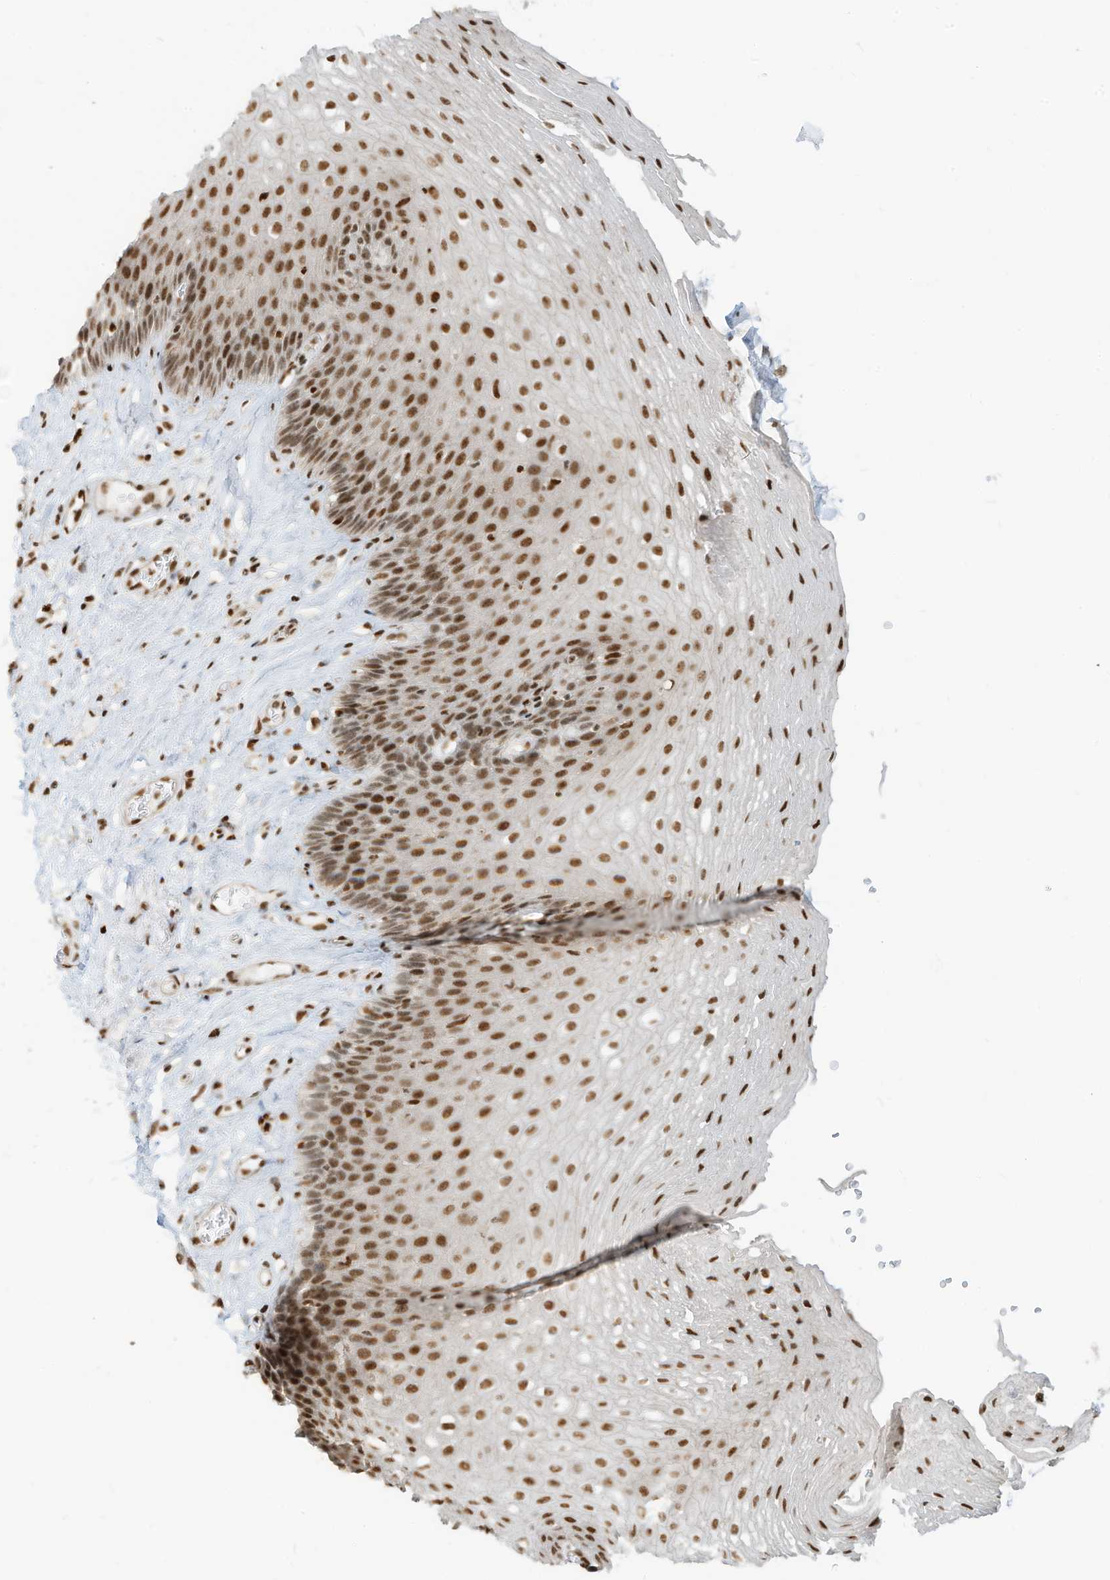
{"staining": {"intensity": "moderate", "quantity": ">75%", "location": "nuclear"}, "tissue": "esophagus", "cell_type": "Squamous epithelial cells", "image_type": "normal", "snomed": [{"axis": "morphology", "description": "Normal tissue, NOS"}, {"axis": "topography", "description": "Esophagus"}], "caption": "A high-resolution micrograph shows immunohistochemistry (IHC) staining of normal esophagus, which exhibits moderate nuclear expression in about >75% of squamous epithelial cells. (DAB (3,3'-diaminobenzidine) IHC, brown staining for protein, blue staining for nuclei).", "gene": "SAMD15", "patient": {"sex": "female", "age": 66}}